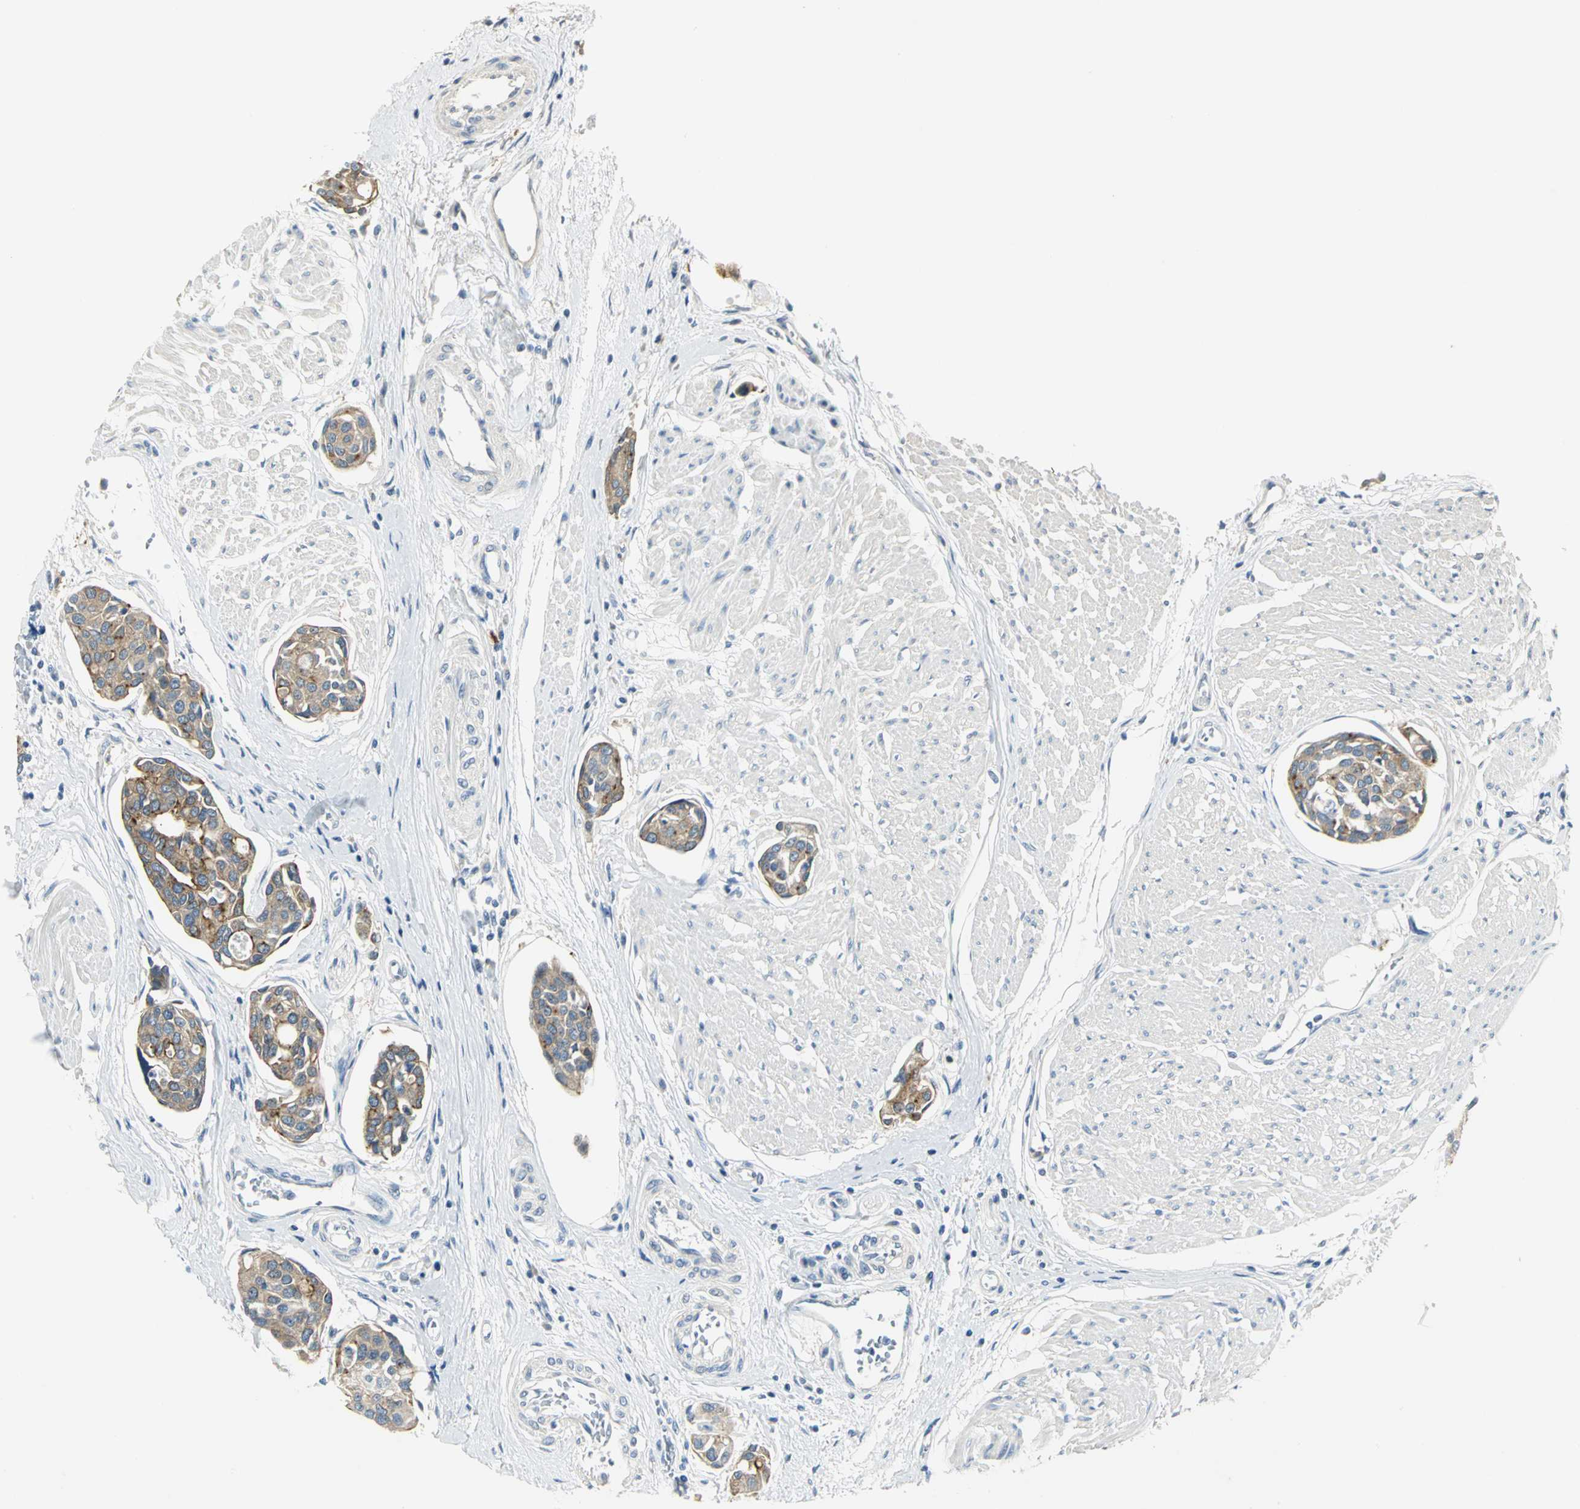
{"staining": {"intensity": "moderate", "quantity": ">75%", "location": "cytoplasmic/membranous"}, "tissue": "urothelial cancer", "cell_type": "Tumor cells", "image_type": "cancer", "snomed": [{"axis": "morphology", "description": "Urothelial carcinoma, High grade"}, {"axis": "topography", "description": "Urinary bladder"}], "caption": "Protein expression analysis of human urothelial cancer reveals moderate cytoplasmic/membranous expression in approximately >75% of tumor cells.", "gene": "RIPOR1", "patient": {"sex": "male", "age": 78}}